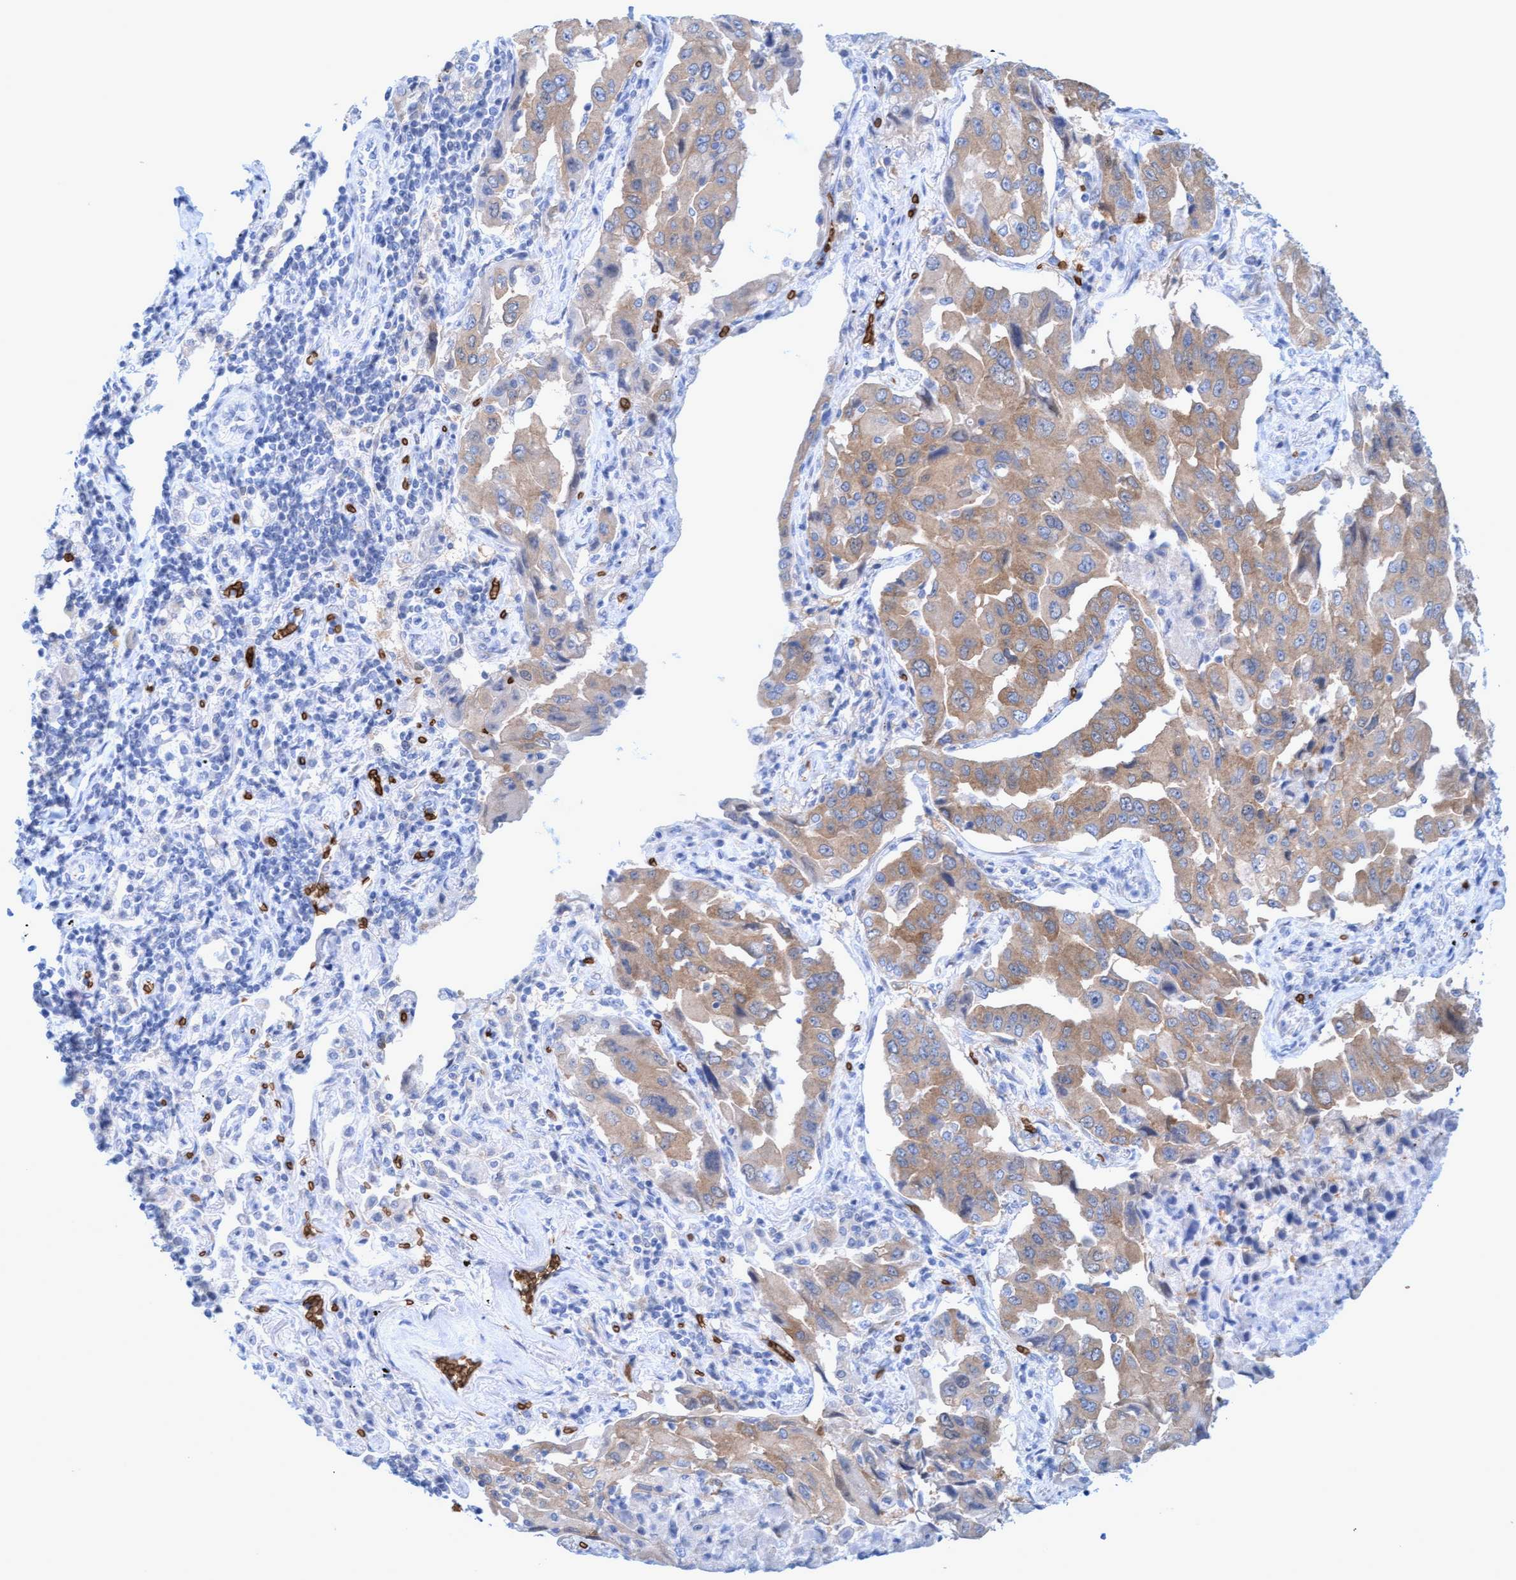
{"staining": {"intensity": "moderate", "quantity": "25%-75%", "location": "cytoplasmic/membranous"}, "tissue": "lung cancer", "cell_type": "Tumor cells", "image_type": "cancer", "snomed": [{"axis": "morphology", "description": "Adenocarcinoma, NOS"}, {"axis": "topography", "description": "Lung"}], "caption": "Brown immunohistochemical staining in human lung cancer (adenocarcinoma) reveals moderate cytoplasmic/membranous positivity in about 25%-75% of tumor cells.", "gene": "SPEM2", "patient": {"sex": "female", "age": 65}}